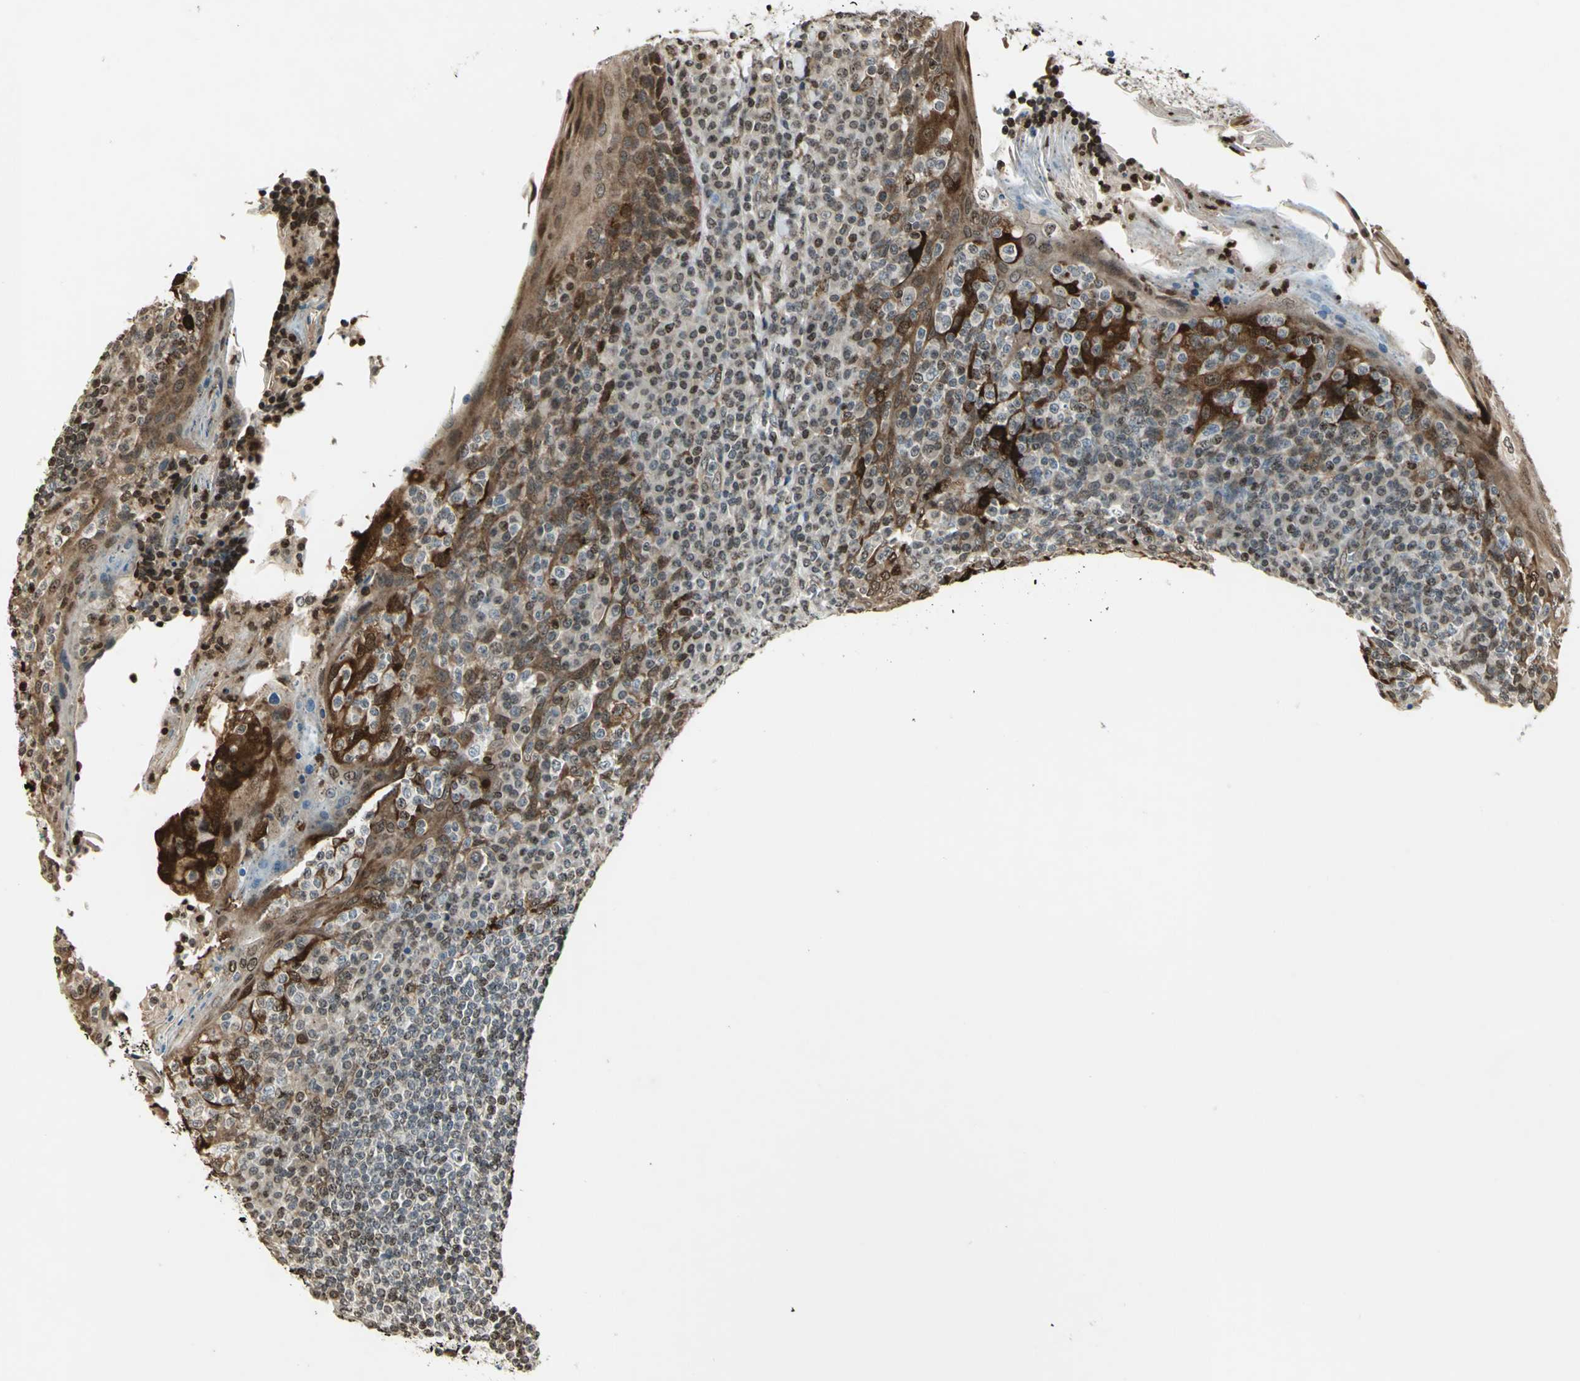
{"staining": {"intensity": "moderate", "quantity": "<25%", "location": "cytoplasmic/membranous,nuclear"}, "tissue": "tonsil", "cell_type": "Germinal center cells", "image_type": "normal", "snomed": [{"axis": "morphology", "description": "Normal tissue, NOS"}, {"axis": "topography", "description": "Tonsil"}], "caption": "An immunohistochemistry (IHC) histopathology image of normal tissue is shown. Protein staining in brown highlights moderate cytoplasmic/membranous,nuclear positivity in tonsil within germinal center cells.", "gene": "LGALS3", "patient": {"sex": "male", "age": 31}}